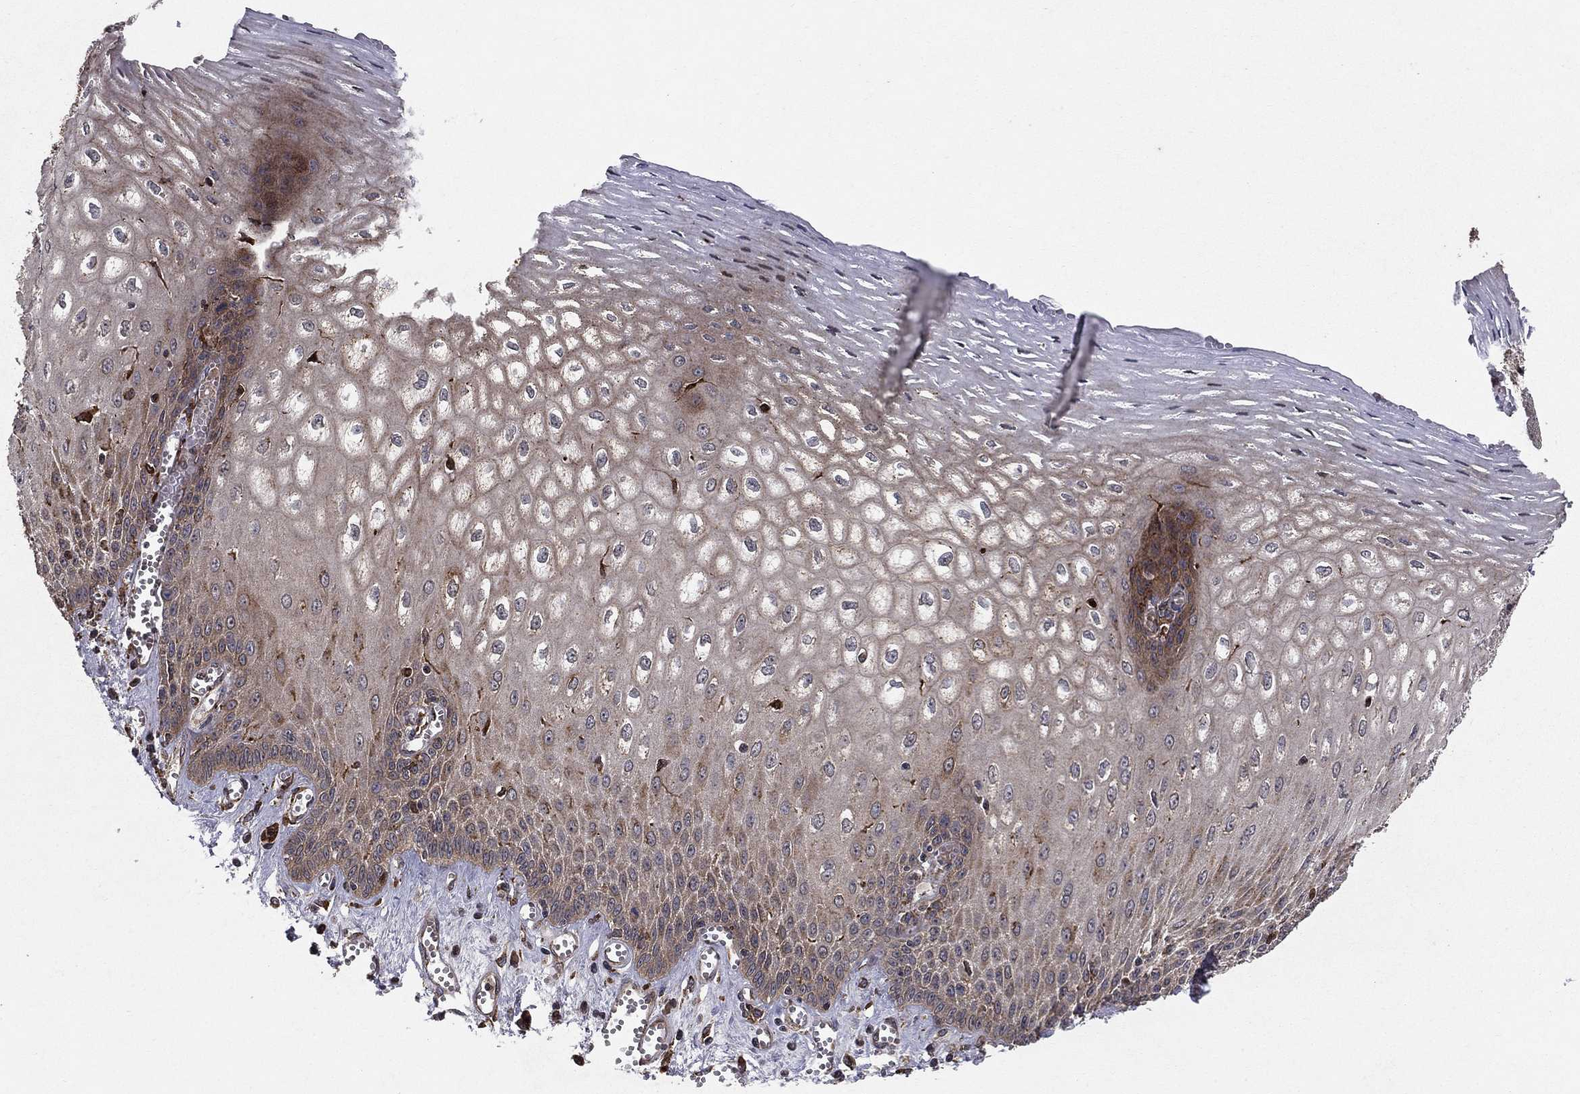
{"staining": {"intensity": "moderate", "quantity": "25%-75%", "location": "cytoplasmic/membranous"}, "tissue": "esophagus", "cell_type": "Squamous epithelial cells", "image_type": "normal", "snomed": [{"axis": "morphology", "description": "Normal tissue, NOS"}, {"axis": "topography", "description": "Esophagus"}], "caption": "IHC micrograph of normal esophagus: esophagus stained using immunohistochemistry (IHC) demonstrates medium levels of moderate protein expression localized specifically in the cytoplasmic/membranous of squamous epithelial cells, appearing as a cytoplasmic/membranous brown color.", "gene": "BABAM2", "patient": {"sex": "male", "age": 58}}